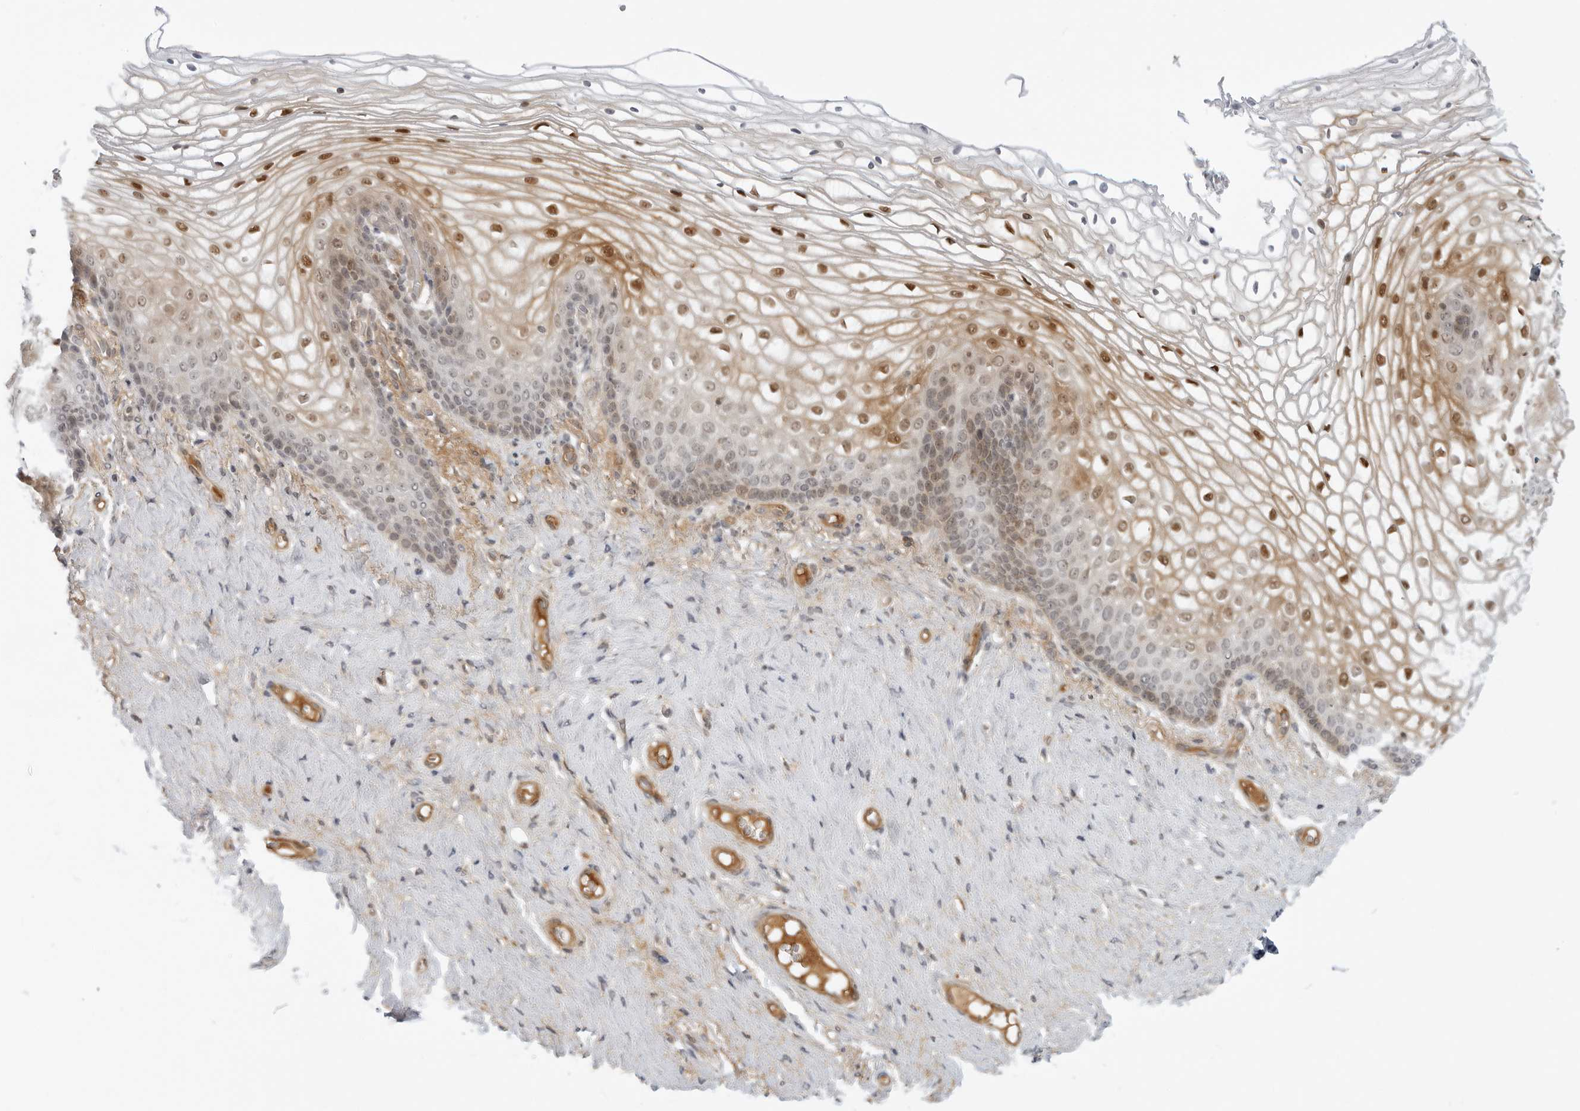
{"staining": {"intensity": "moderate", "quantity": "25%-75%", "location": "nuclear"}, "tissue": "vagina", "cell_type": "Squamous epithelial cells", "image_type": "normal", "snomed": [{"axis": "morphology", "description": "Normal tissue, NOS"}, {"axis": "topography", "description": "Vagina"}], "caption": "Vagina stained for a protein (brown) displays moderate nuclear positive staining in approximately 25%-75% of squamous epithelial cells.", "gene": "SUGCT", "patient": {"sex": "female", "age": 60}}